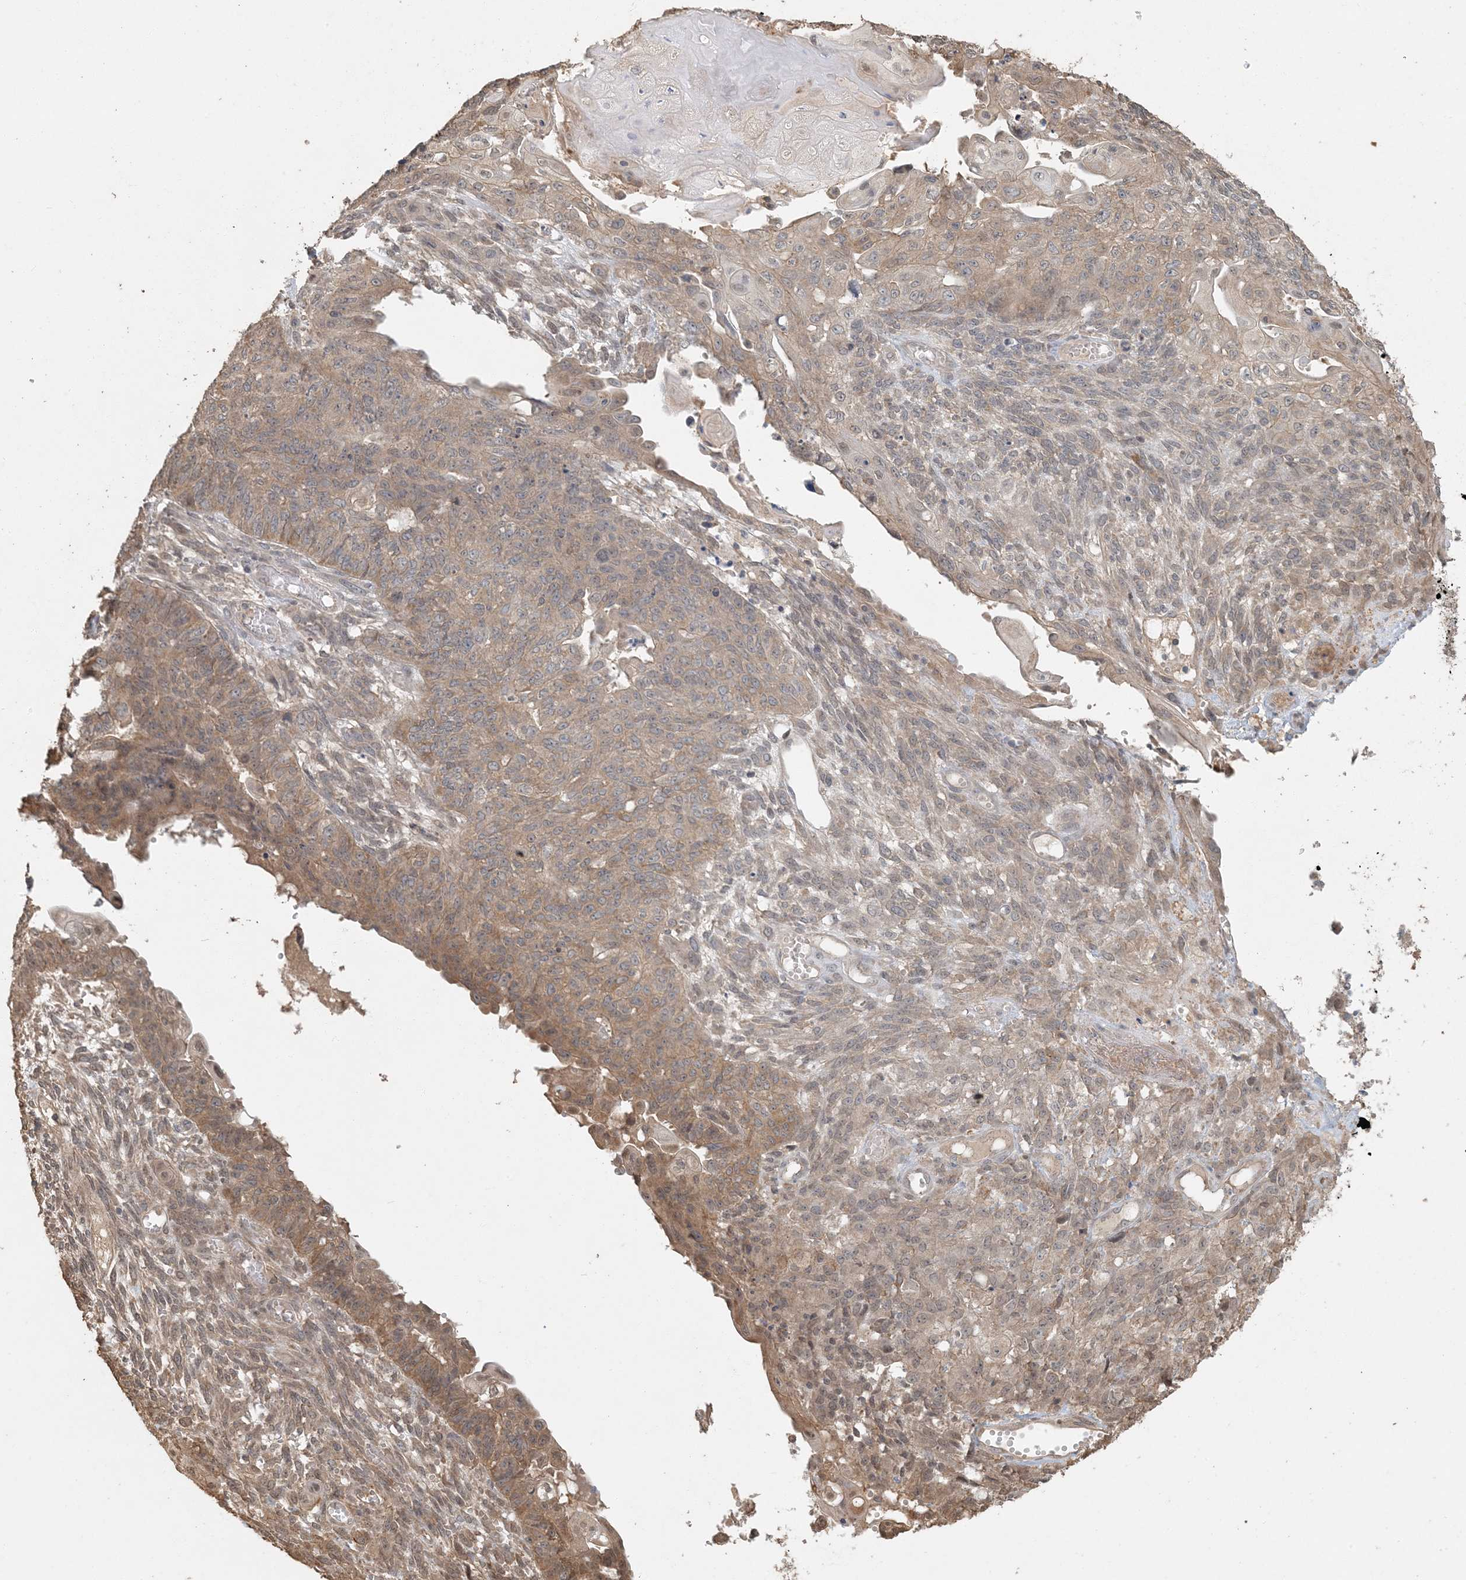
{"staining": {"intensity": "moderate", "quantity": "25%-75%", "location": "cytoplasmic/membranous"}, "tissue": "endometrial cancer", "cell_type": "Tumor cells", "image_type": "cancer", "snomed": [{"axis": "morphology", "description": "Adenocarcinoma, NOS"}, {"axis": "topography", "description": "Endometrium"}], "caption": "Immunohistochemical staining of endometrial cancer exhibits moderate cytoplasmic/membranous protein staining in approximately 25%-75% of tumor cells. (brown staining indicates protein expression, while blue staining denotes nuclei).", "gene": "AK9", "patient": {"sex": "female", "age": 32}}